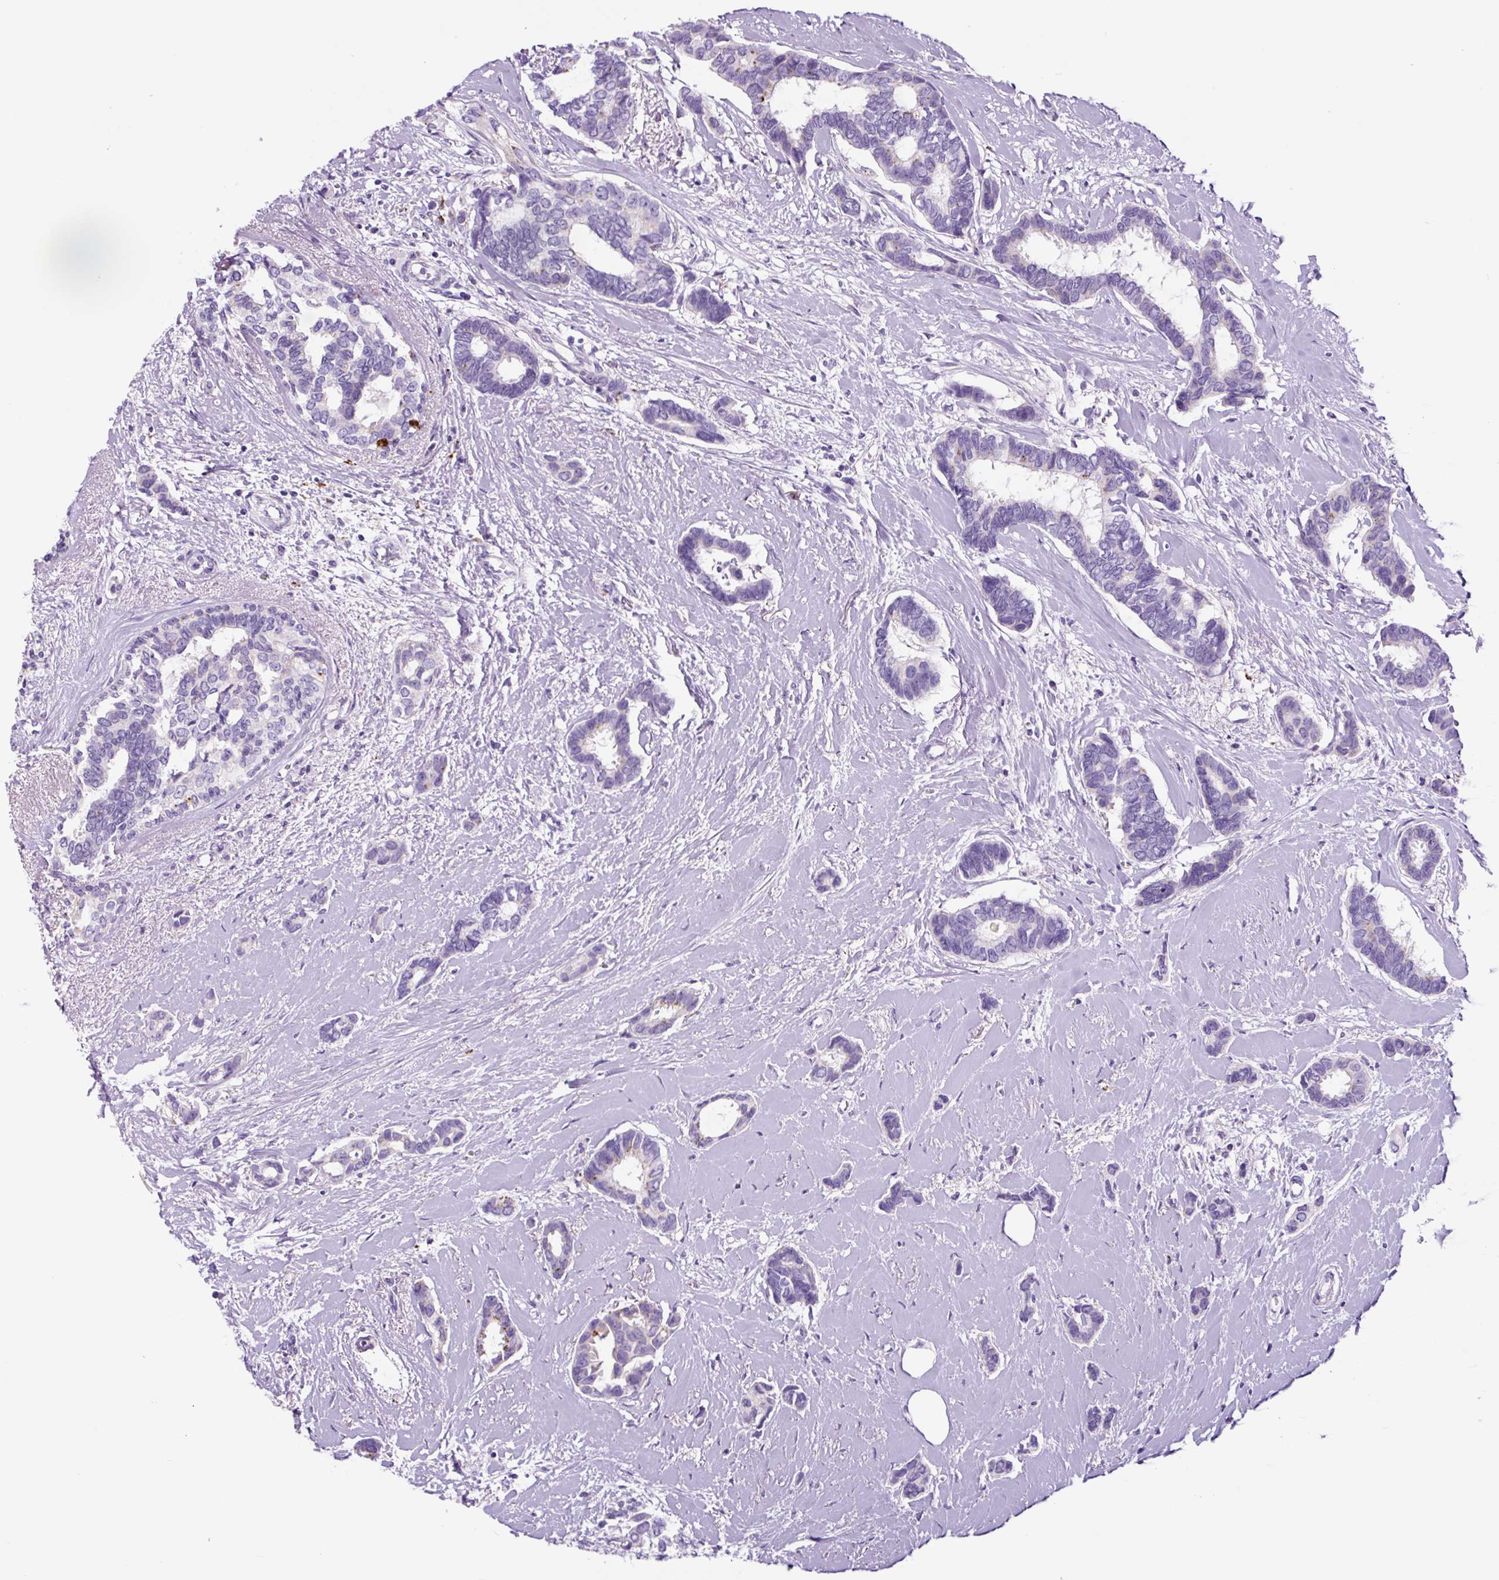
{"staining": {"intensity": "negative", "quantity": "none", "location": "none"}, "tissue": "breast cancer", "cell_type": "Tumor cells", "image_type": "cancer", "snomed": [{"axis": "morphology", "description": "Duct carcinoma"}, {"axis": "topography", "description": "Breast"}], "caption": "Tumor cells are negative for brown protein staining in infiltrating ductal carcinoma (breast). Nuclei are stained in blue.", "gene": "LCN10", "patient": {"sex": "female", "age": 73}}